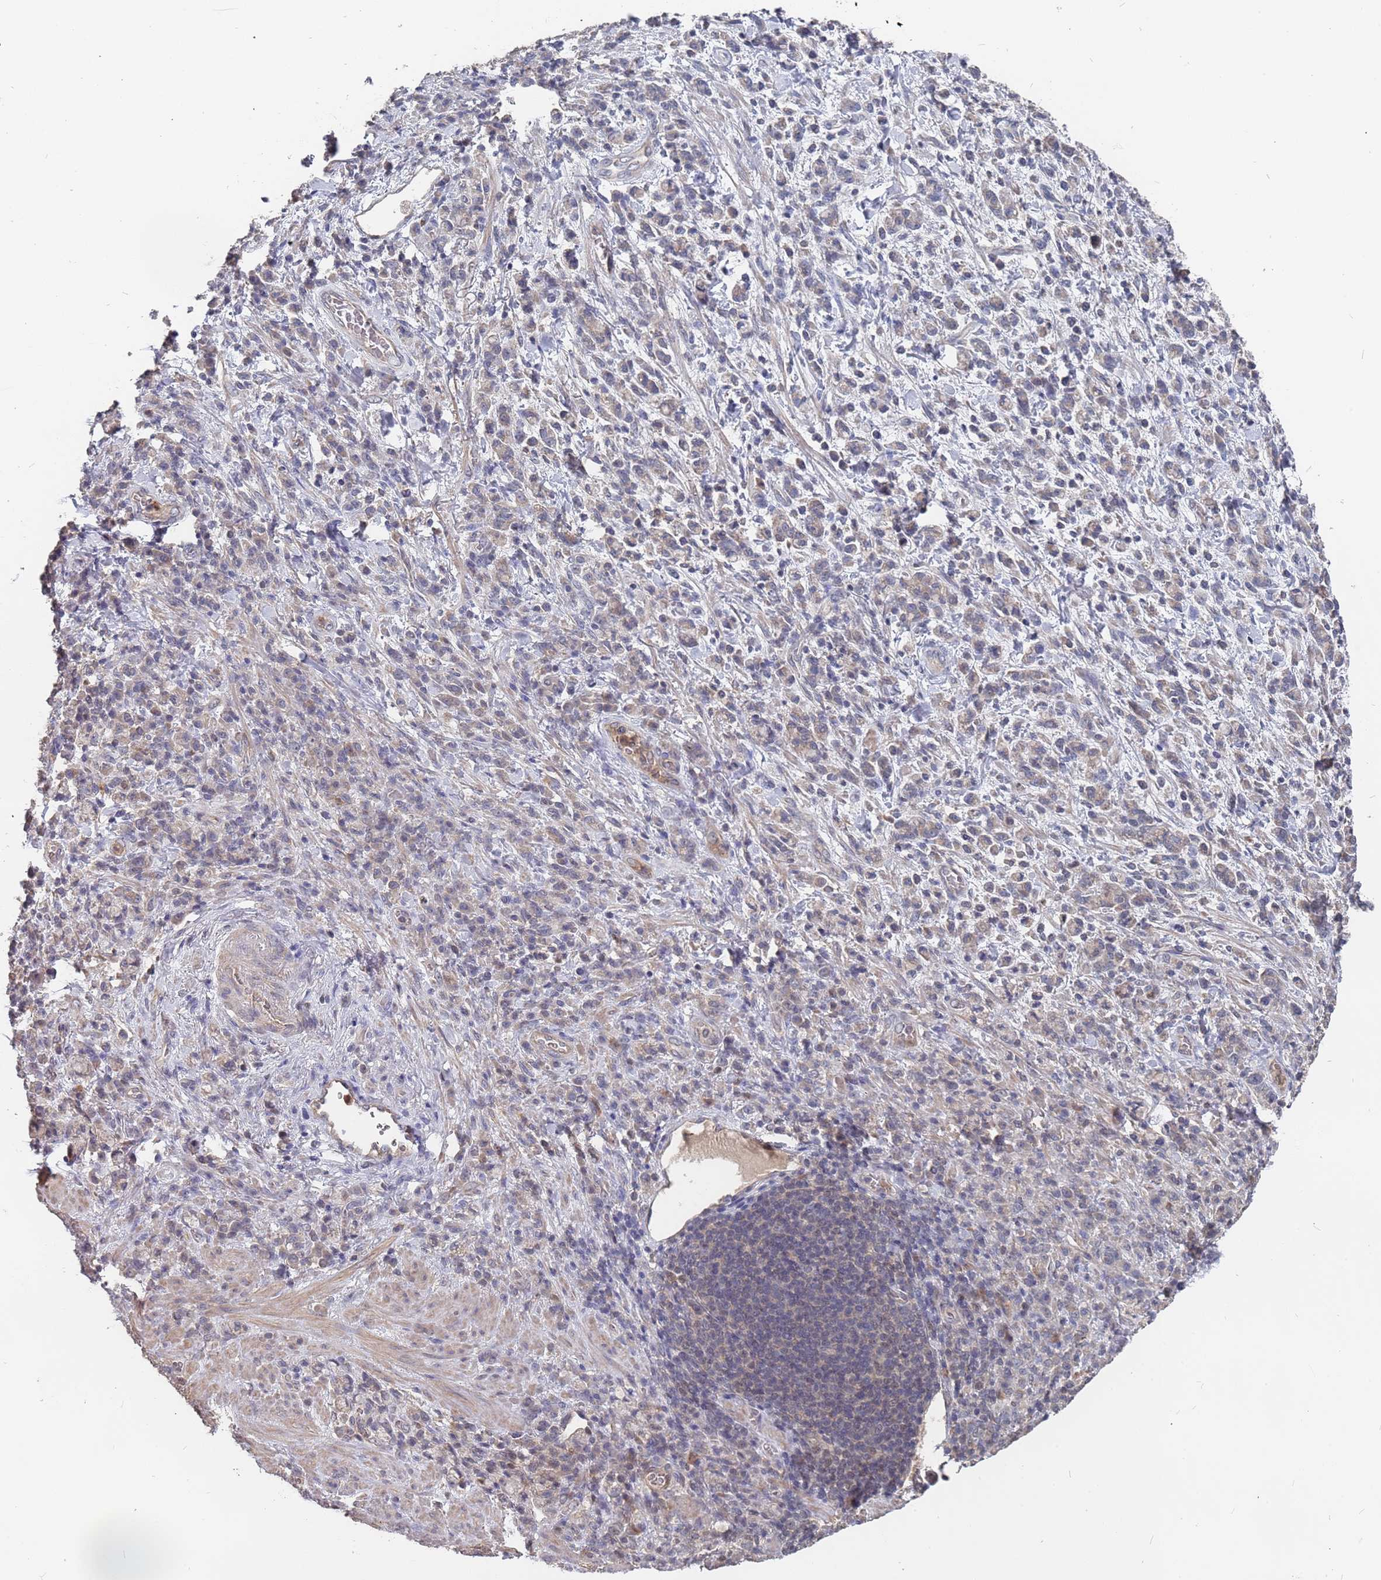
{"staining": {"intensity": "negative", "quantity": "none", "location": "none"}, "tissue": "stomach cancer", "cell_type": "Tumor cells", "image_type": "cancer", "snomed": [{"axis": "morphology", "description": "Adenocarcinoma, NOS"}, {"axis": "topography", "description": "Stomach"}], "caption": "The histopathology image demonstrates no staining of tumor cells in stomach adenocarcinoma. Nuclei are stained in blue.", "gene": "TCEANC2", "patient": {"sex": "male", "age": 76}}